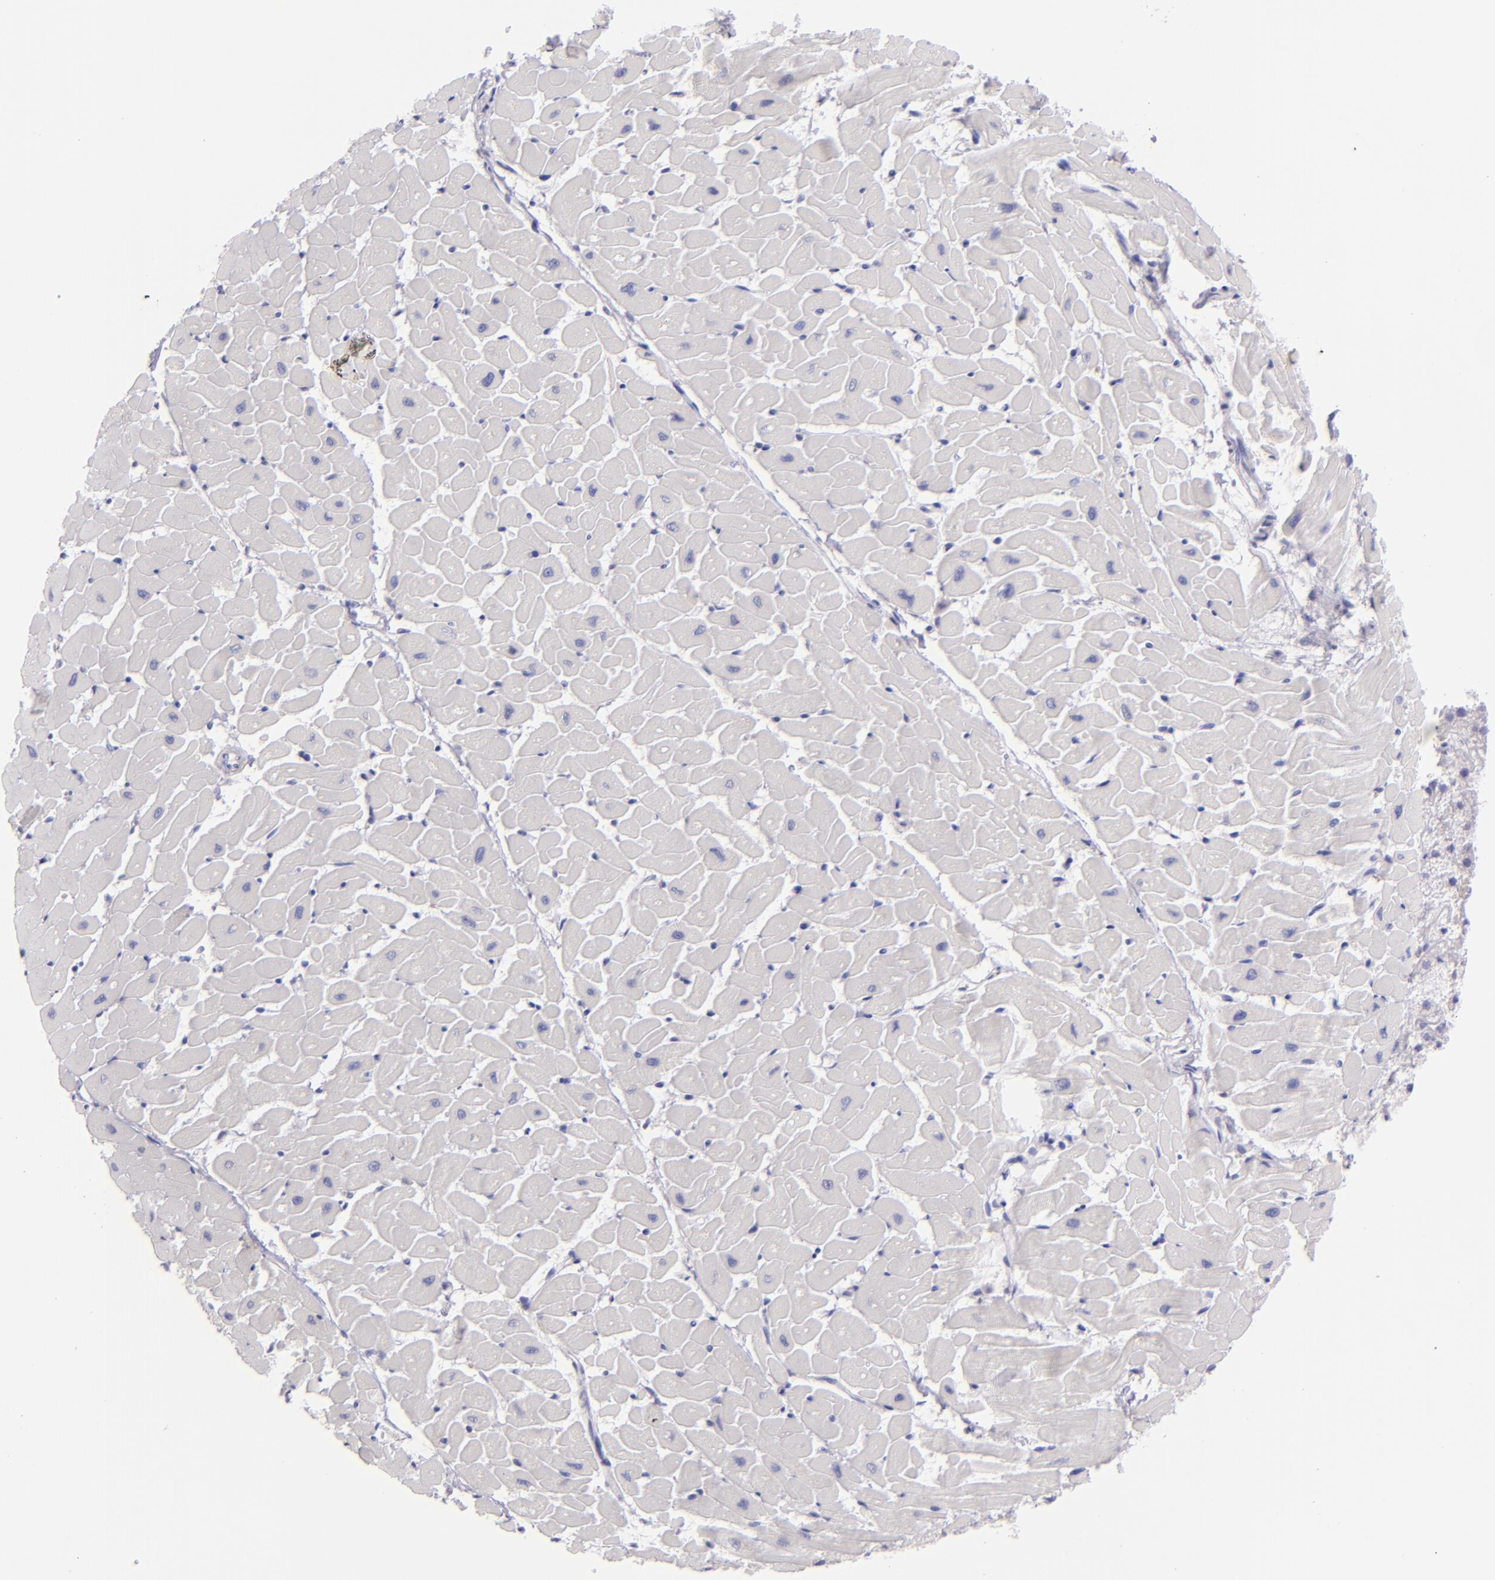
{"staining": {"intensity": "negative", "quantity": "none", "location": "none"}, "tissue": "heart muscle", "cell_type": "Cardiomyocytes", "image_type": "normal", "snomed": [{"axis": "morphology", "description": "Normal tissue, NOS"}, {"axis": "topography", "description": "Heart"}], "caption": "A photomicrograph of heart muscle stained for a protein exhibits no brown staining in cardiomyocytes.", "gene": "MUC5AC", "patient": {"sex": "female", "age": 19}}